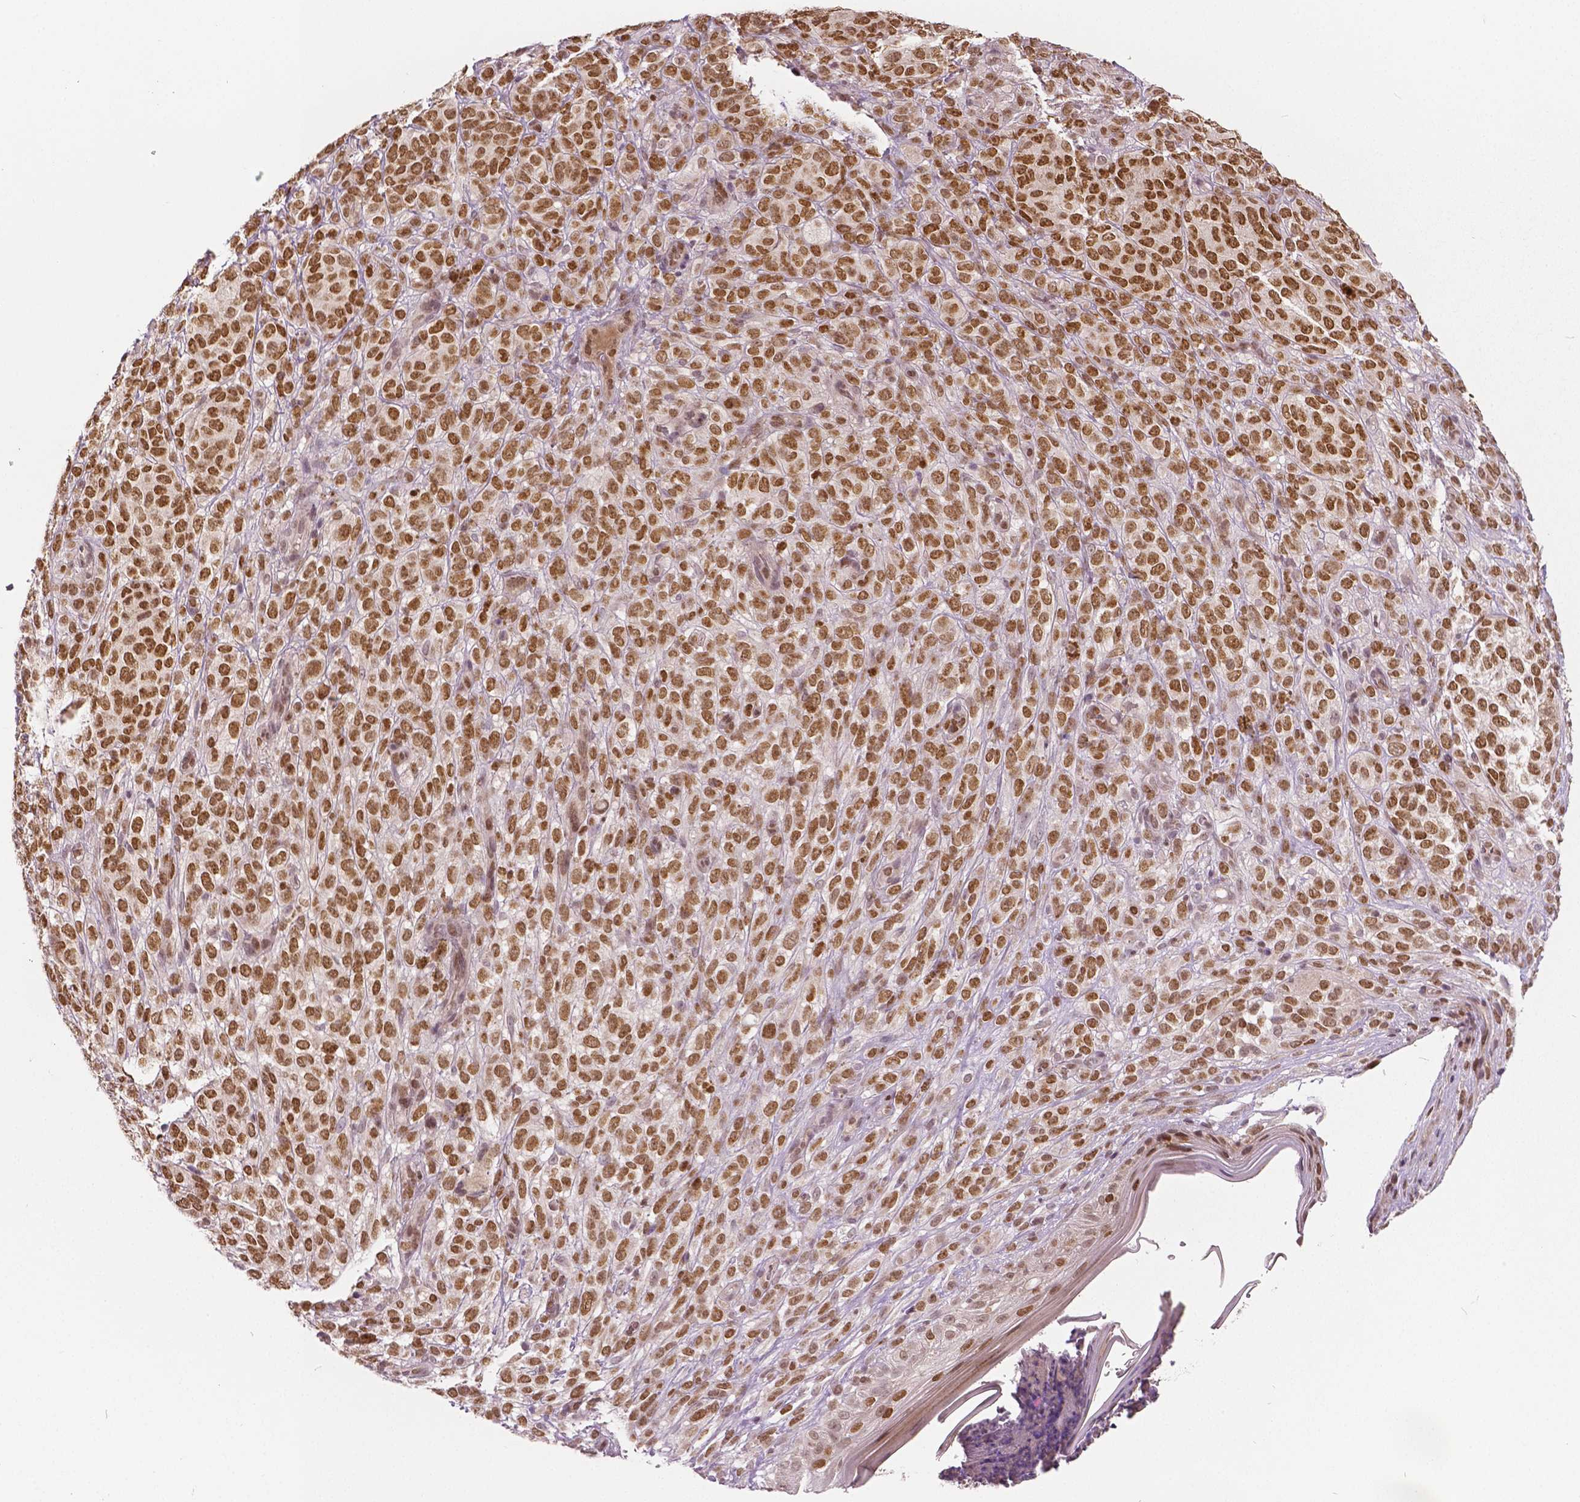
{"staining": {"intensity": "moderate", "quantity": ">75%", "location": "nuclear"}, "tissue": "melanoma", "cell_type": "Tumor cells", "image_type": "cancer", "snomed": [{"axis": "morphology", "description": "Malignant melanoma, NOS"}, {"axis": "topography", "description": "Skin"}], "caption": "Protein expression analysis of human melanoma reveals moderate nuclear expression in approximately >75% of tumor cells. (Brightfield microscopy of DAB IHC at high magnification).", "gene": "HMBOX1", "patient": {"sex": "female", "age": 86}}